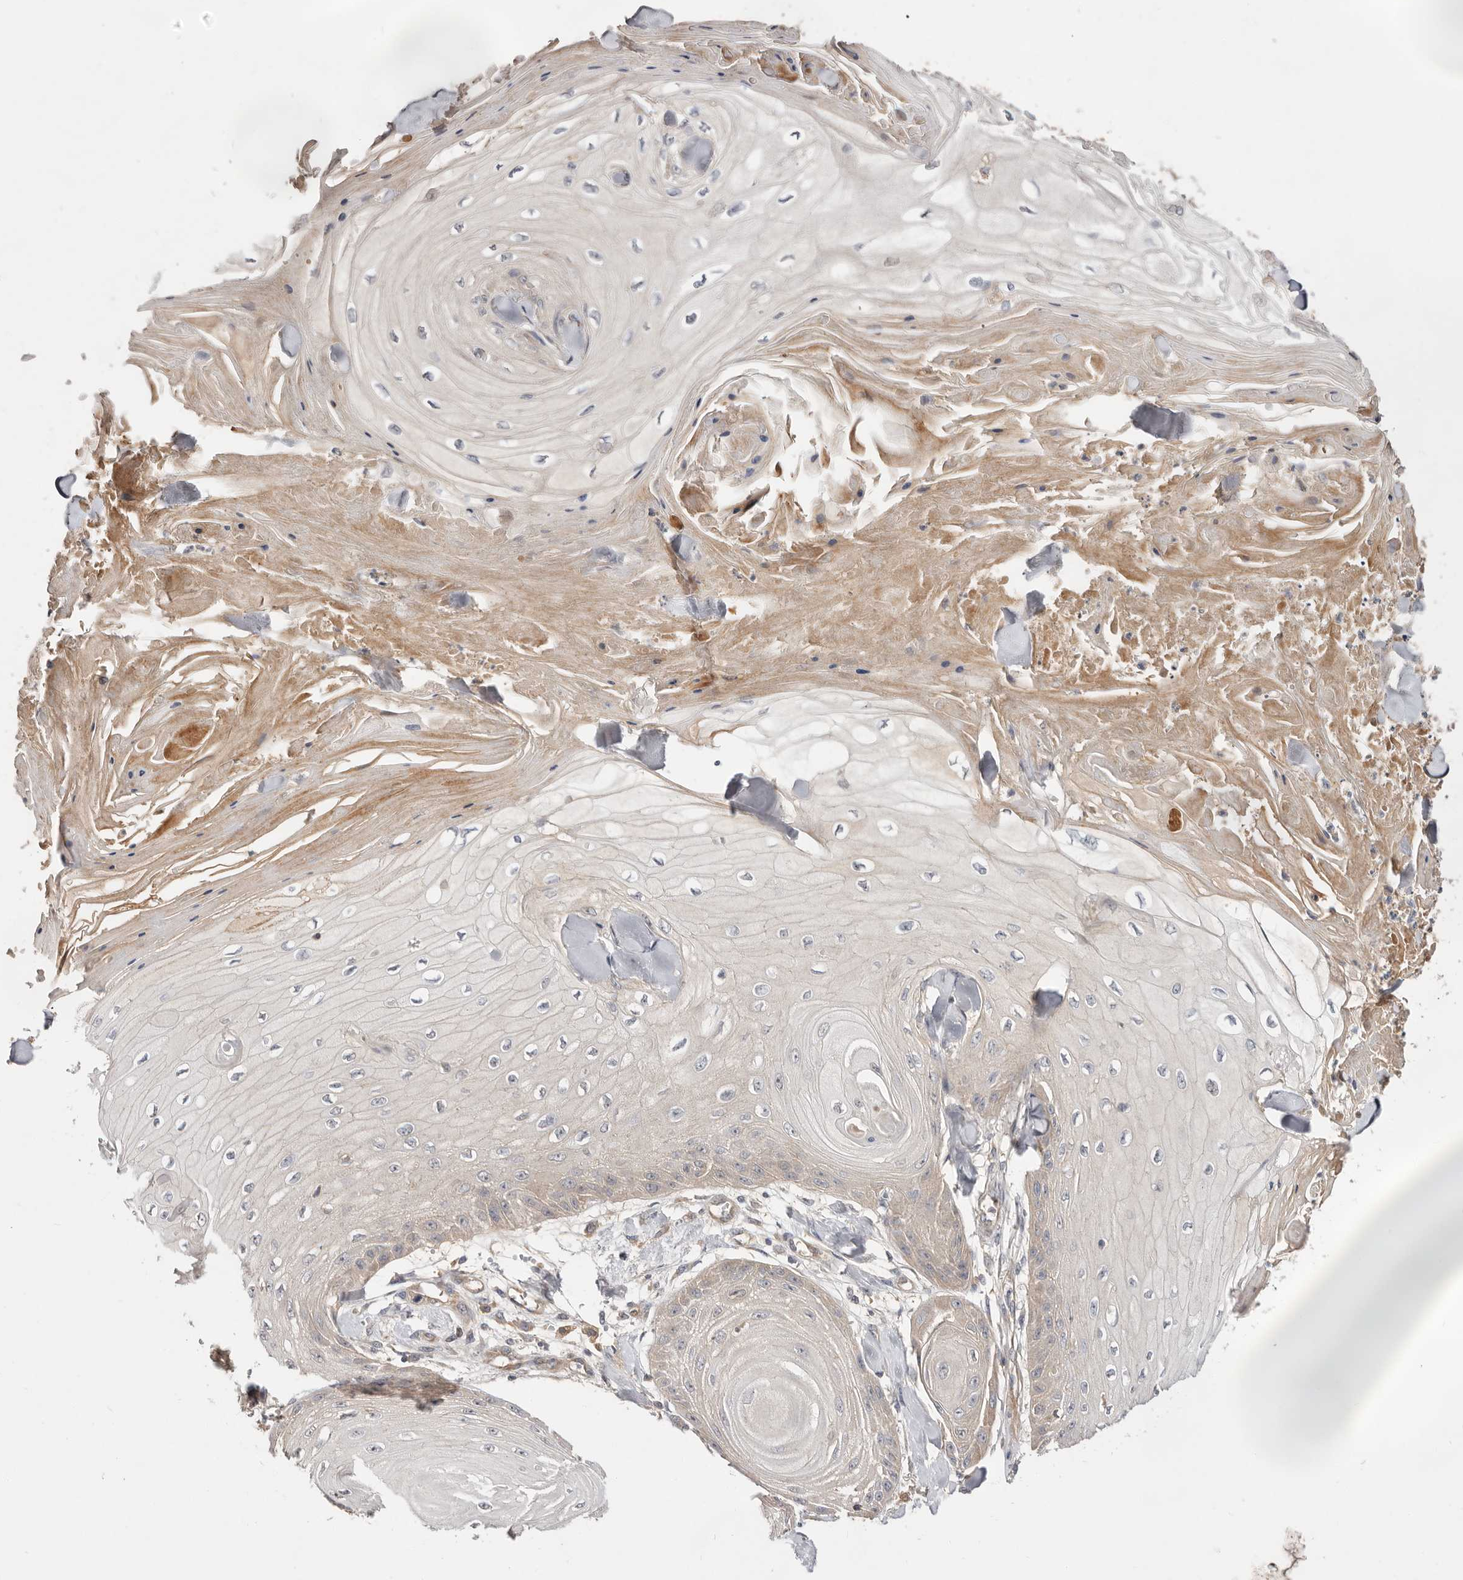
{"staining": {"intensity": "moderate", "quantity": "<25%", "location": "cytoplasmic/membranous"}, "tissue": "skin cancer", "cell_type": "Tumor cells", "image_type": "cancer", "snomed": [{"axis": "morphology", "description": "Squamous cell carcinoma, NOS"}, {"axis": "topography", "description": "Skin"}], "caption": "Immunohistochemistry of skin squamous cell carcinoma demonstrates low levels of moderate cytoplasmic/membranous expression in approximately <25% of tumor cells.", "gene": "DOP1A", "patient": {"sex": "male", "age": 74}}